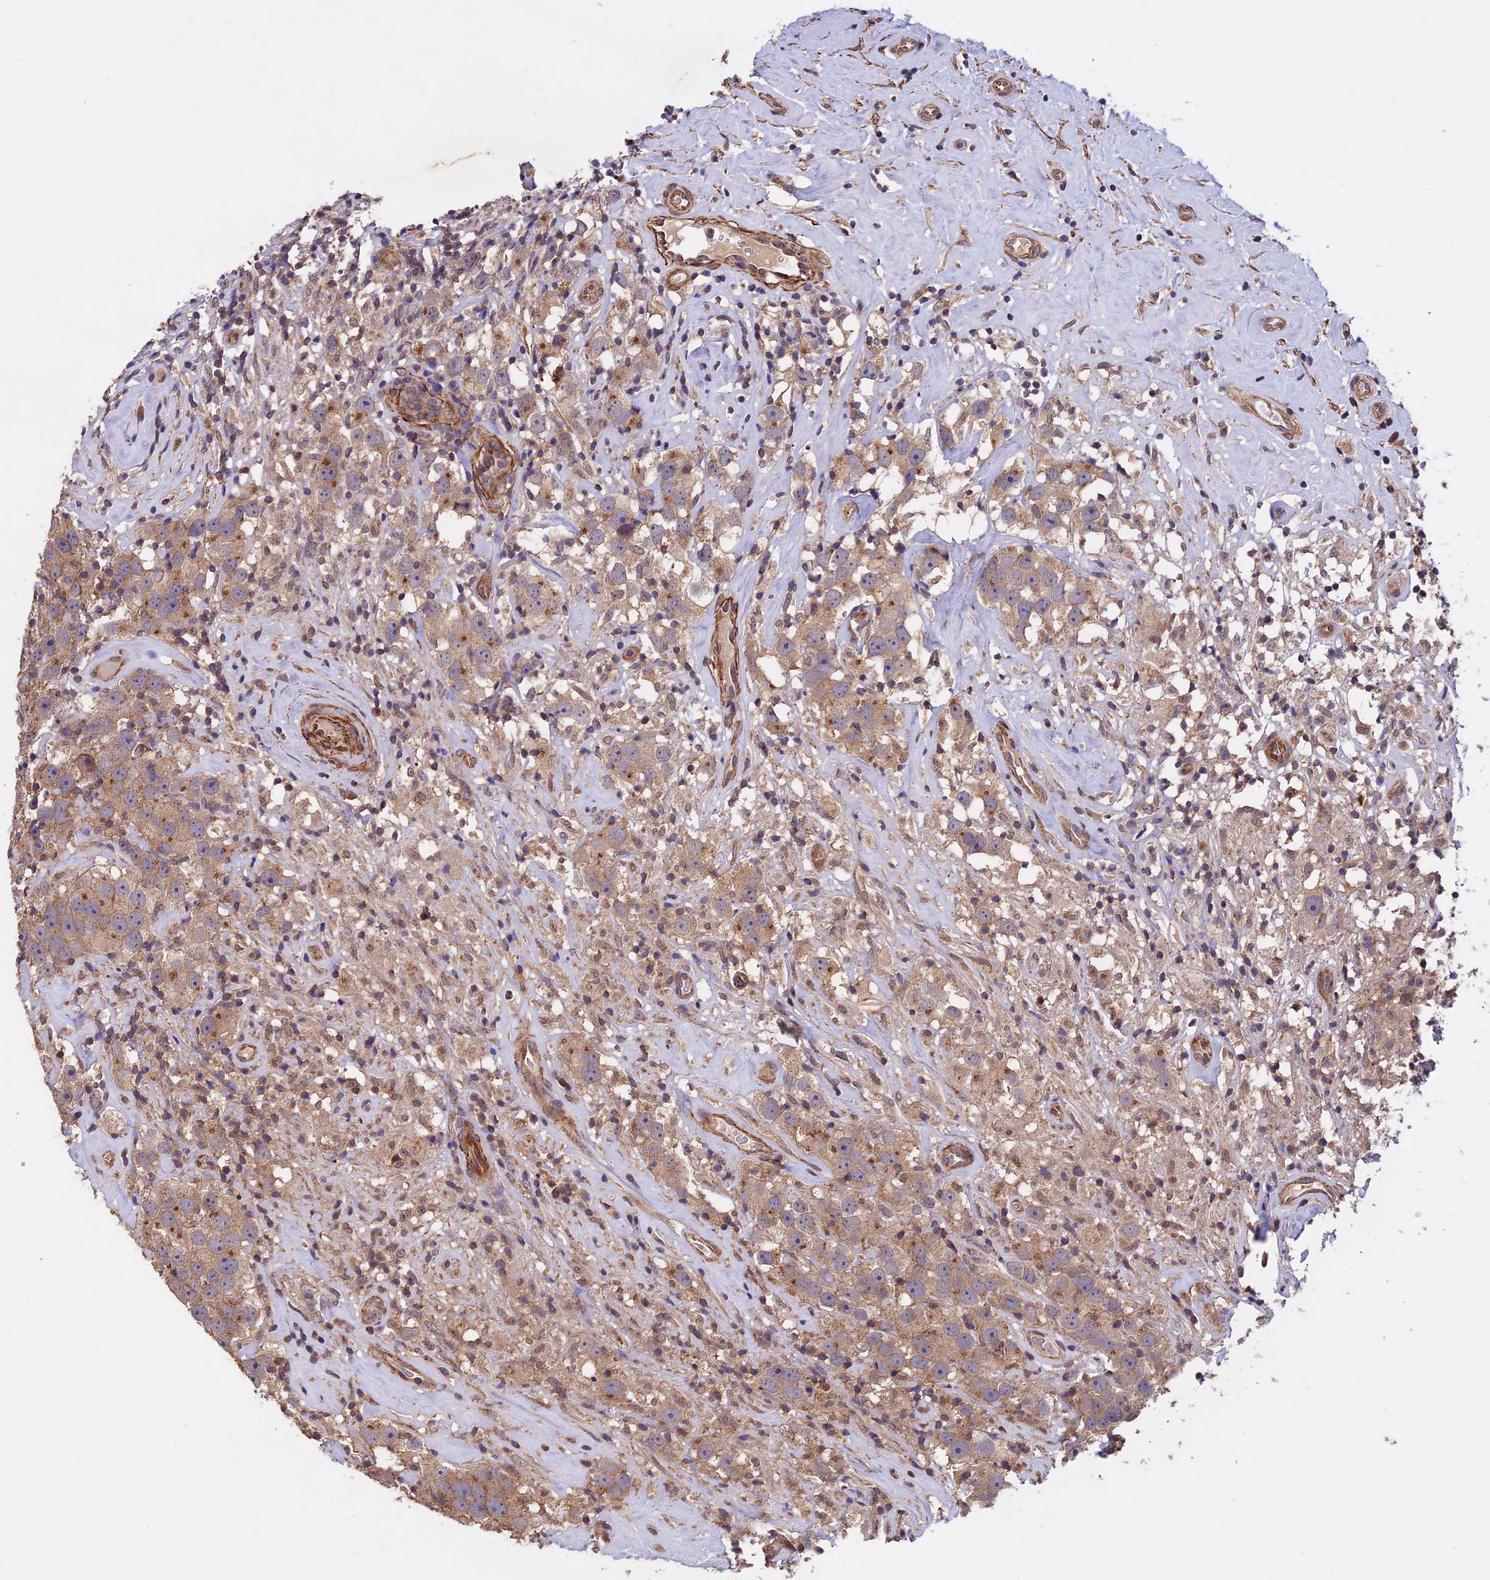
{"staining": {"intensity": "moderate", "quantity": ">75%", "location": "cytoplasmic/membranous"}, "tissue": "testis cancer", "cell_type": "Tumor cells", "image_type": "cancer", "snomed": [{"axis": "morphology", "description": "Seminoma, NOS"}, {"axis": "topography", "description": "Testis"}], "caption": "Moderate cytoplasmic/membranous staining for a protein is identified in about >75% of tumor cells of testis cancer (seminoma) using immunohistochemistry (IHC).", "gene": "SLC9A5", "patient": {"sex": "male", "age": 49}}